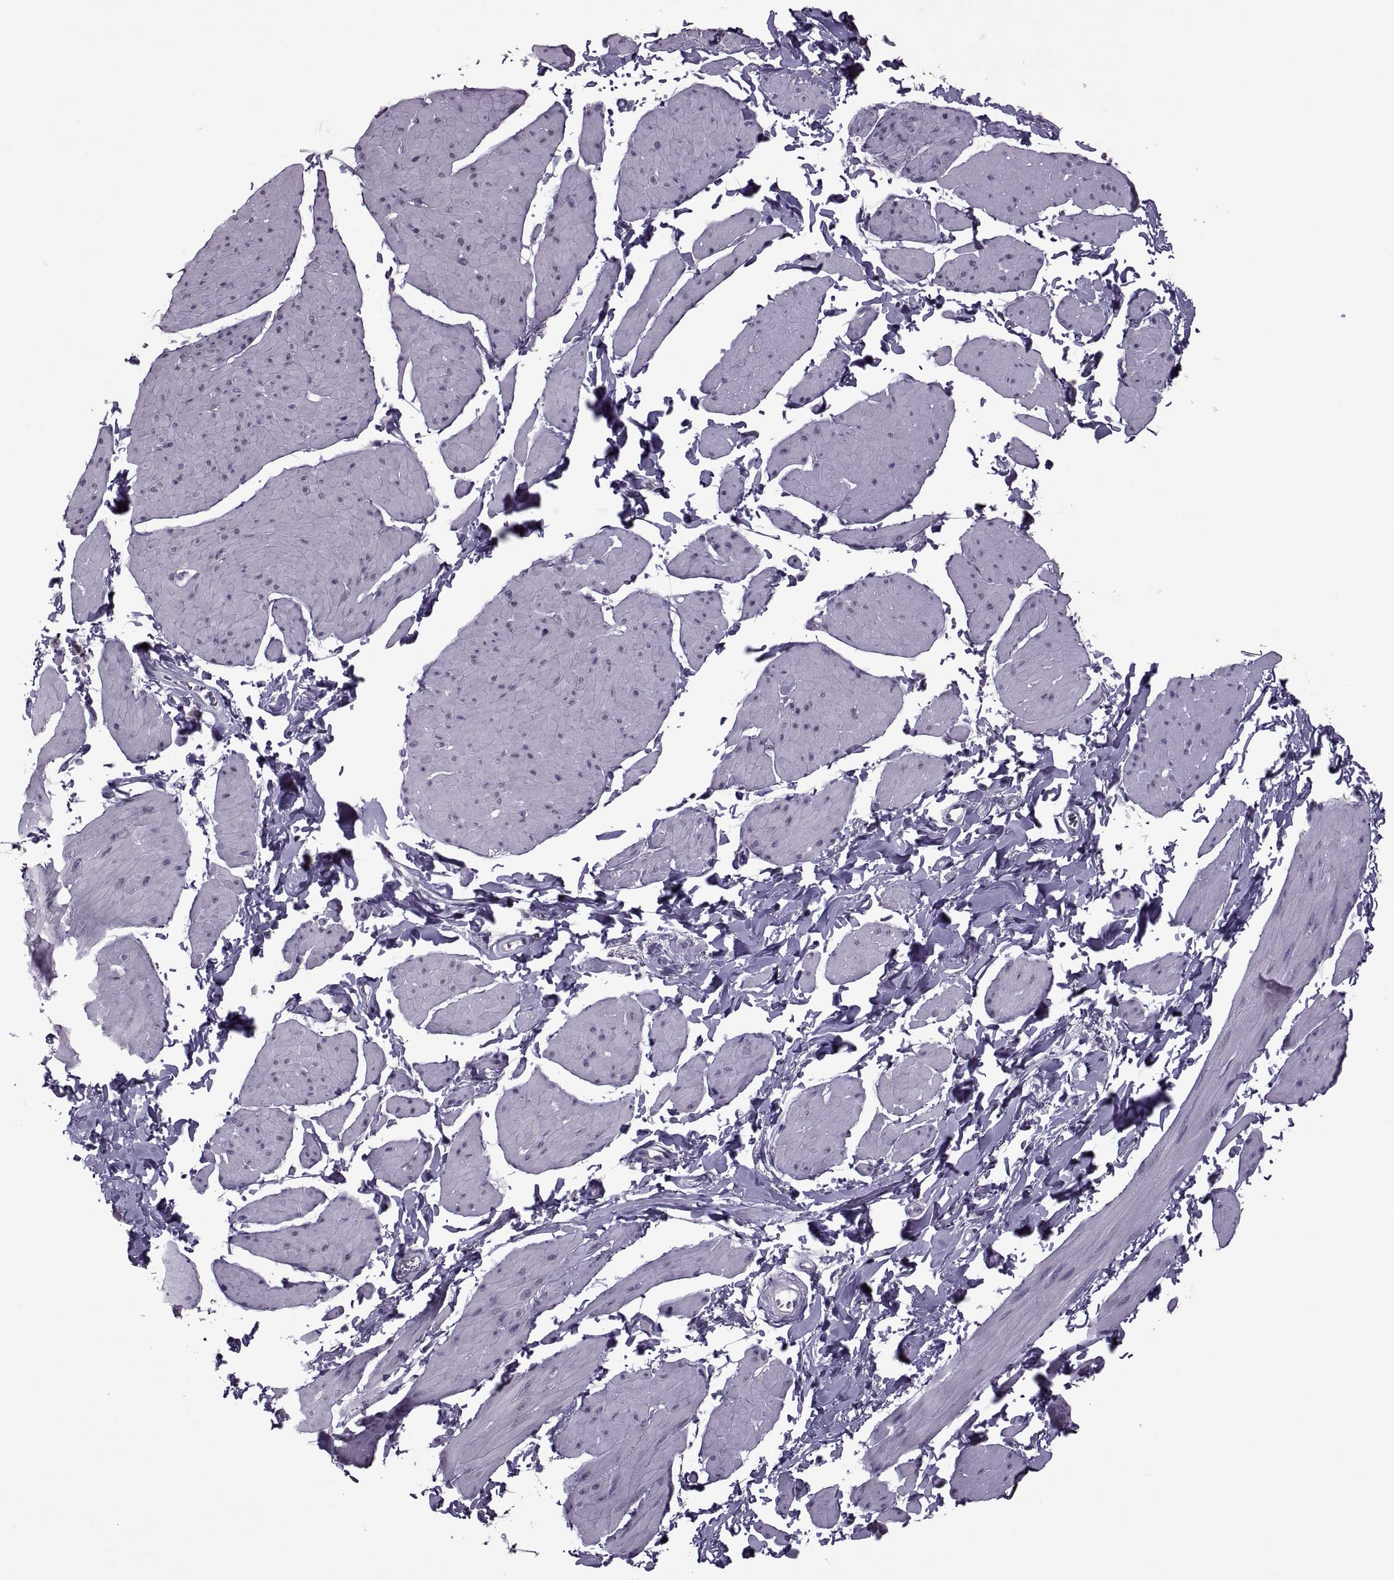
{"staining": {"intensity": "negative", "quantity": "none", "location": "none"}, "tissue": "smooth muscle", "cell_type": "Smooth muscle cells", "image_type": "normal", "snomed": [{"axis": "morphology", "description": "Normal tissue, NOS"}, {"axis": "topography", "description": "Adipose tissue"}, {"axis": "topography", "description": "Smooth muscle"}, {"axis": "topography", "description": "Peripheral nerve tissue"}], "caption": "The immunohistochemistry (IHC) histopathology image has no significant expression in smooth muscle cells of smooth muscle. (DAB (3,3'-diaminobenzidine) IHC, high magnification).", "gene": "PABPC1", "patient": {"sex": "male", "age": 83}}